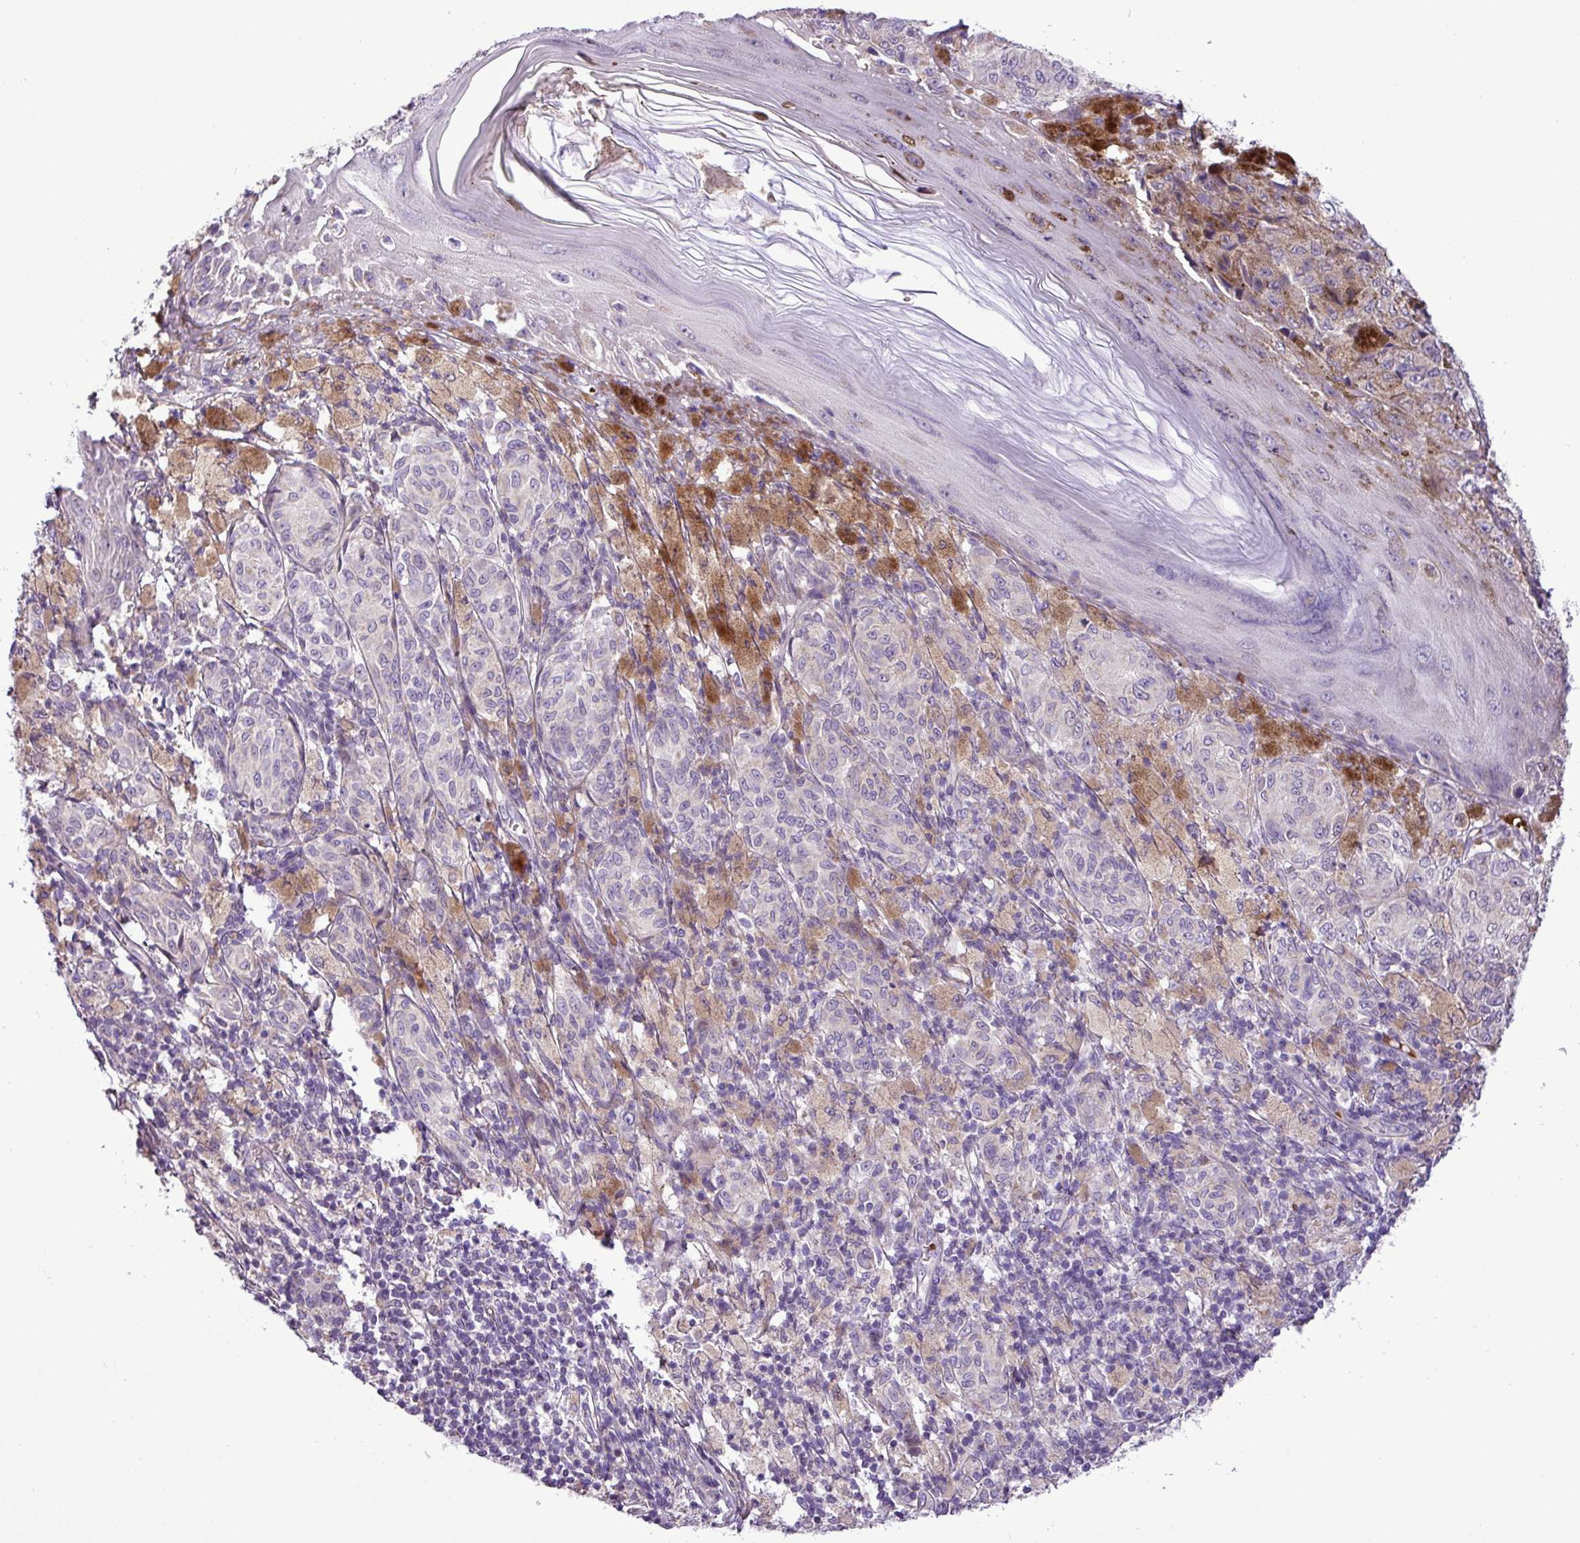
{"staining": {"intensity": "negative", "quantity": "none", "location": "none"}, "tissue": "melanoma", "cell_type": "Tumor cells", "image_type": "cancer", "snomed": [{"axis": "morphology", "description": "Malignant melanoma, NOS"}, {"axis": "topography", "description": "Skin"}], "caption": "This histopathology image is of malignant melanoma stained with immunohistochemistry (IHC) to label a protein in brown with the nuclei are counter-stained blue. There is no expression in tumor cells.", "gene": "FAM183A", "patient": {"sex": "male", "age": 42}}